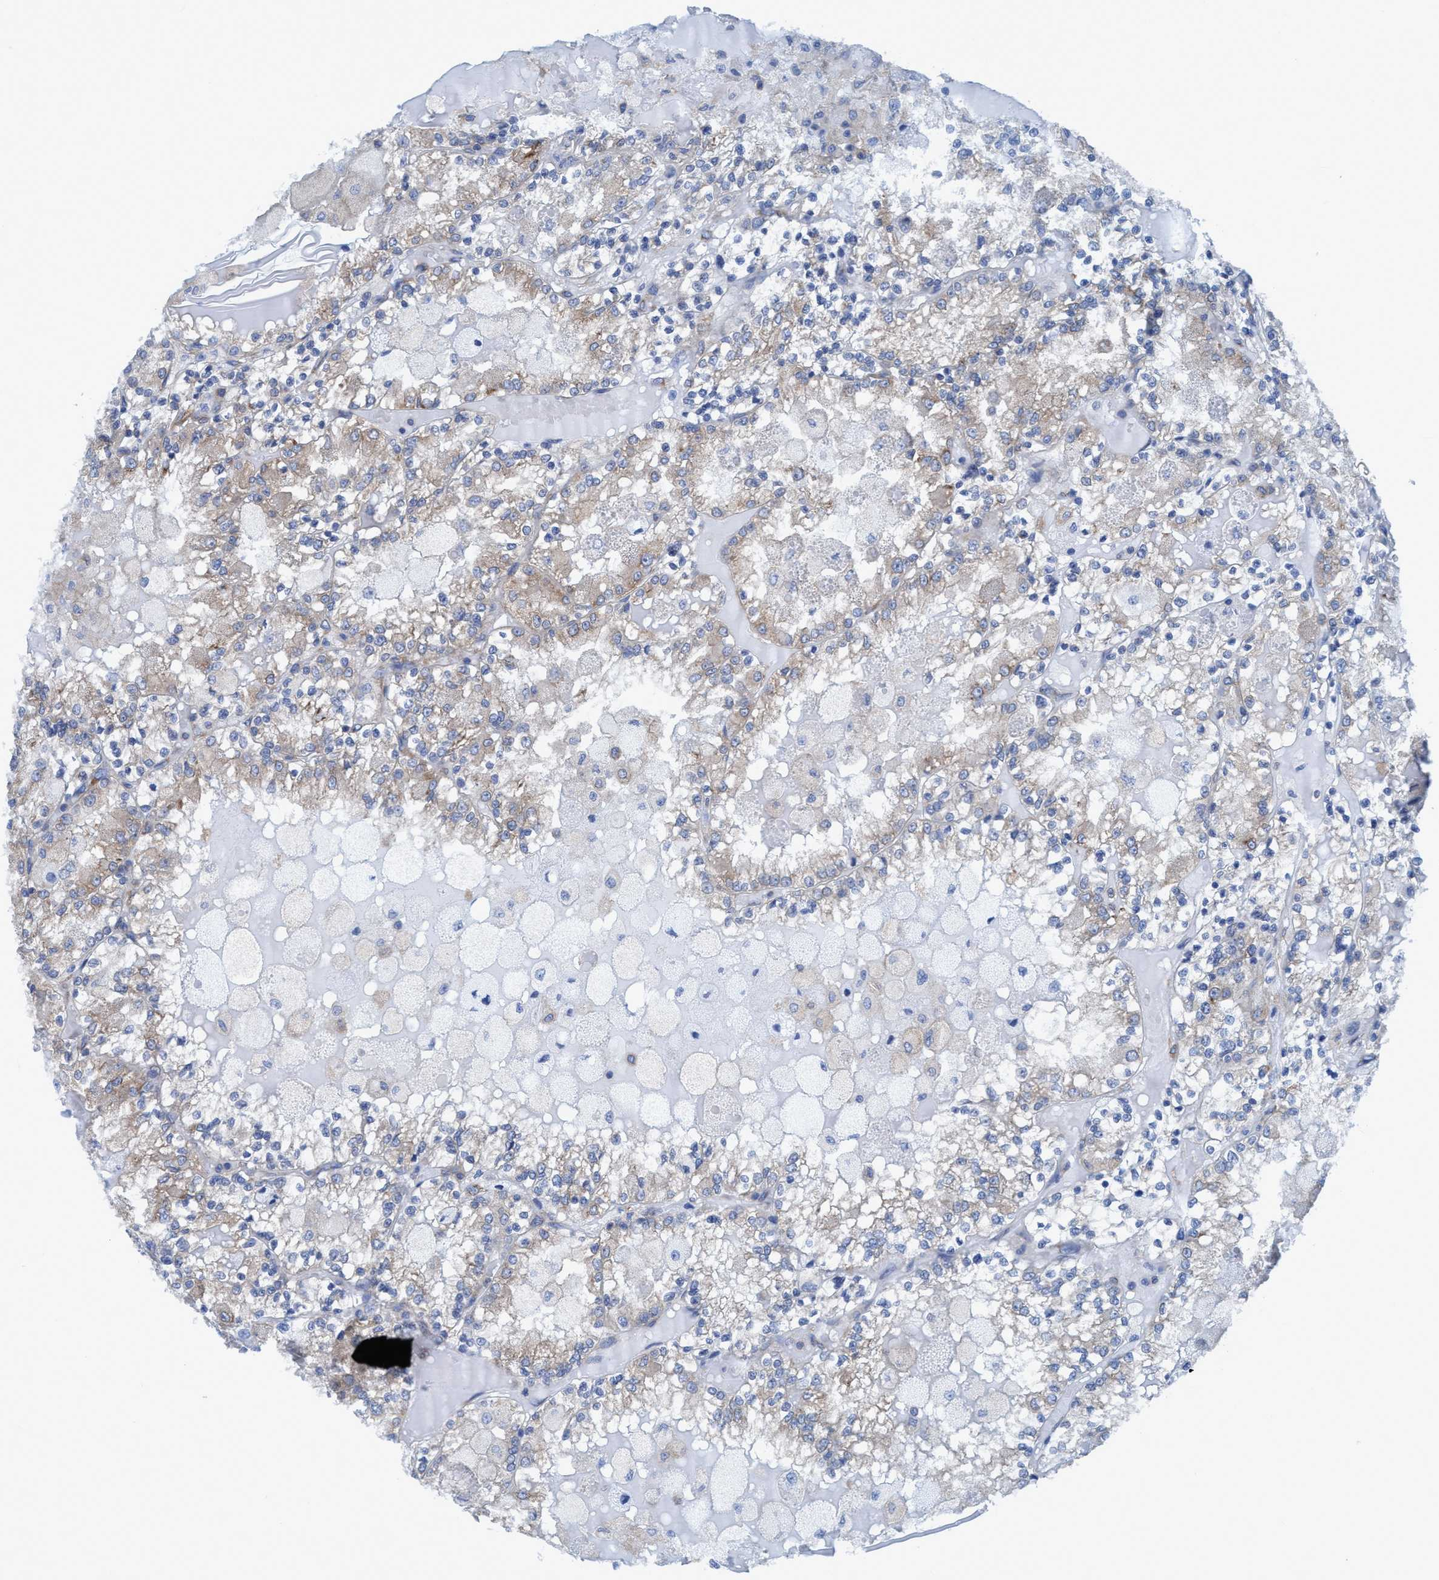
{"staining": {"intensity": "weak", "quantity": "25%-75%", "location": "cytoplasmic/membranous"}, "tissue": "renal cancer", "cell_type": "Tumor cells", "image_type": "cancer", "snomed": [{"axis": "morphology", "description": "Adenocarcinoma, NOS"}, {"axis": "topography", "description": "Kidney"}], "caption": "Immunohistochemical staining of adenocarcinoma (renal) shows low levels of weak cytoplasmic/membranous staining in about 25%-75% of tumor cells. Immunohistochemistry stains the protein of interest in brown and the nuclei are stained blue.", "gene": "NMT1", "patient": {"sex": "female", "age": 56}}